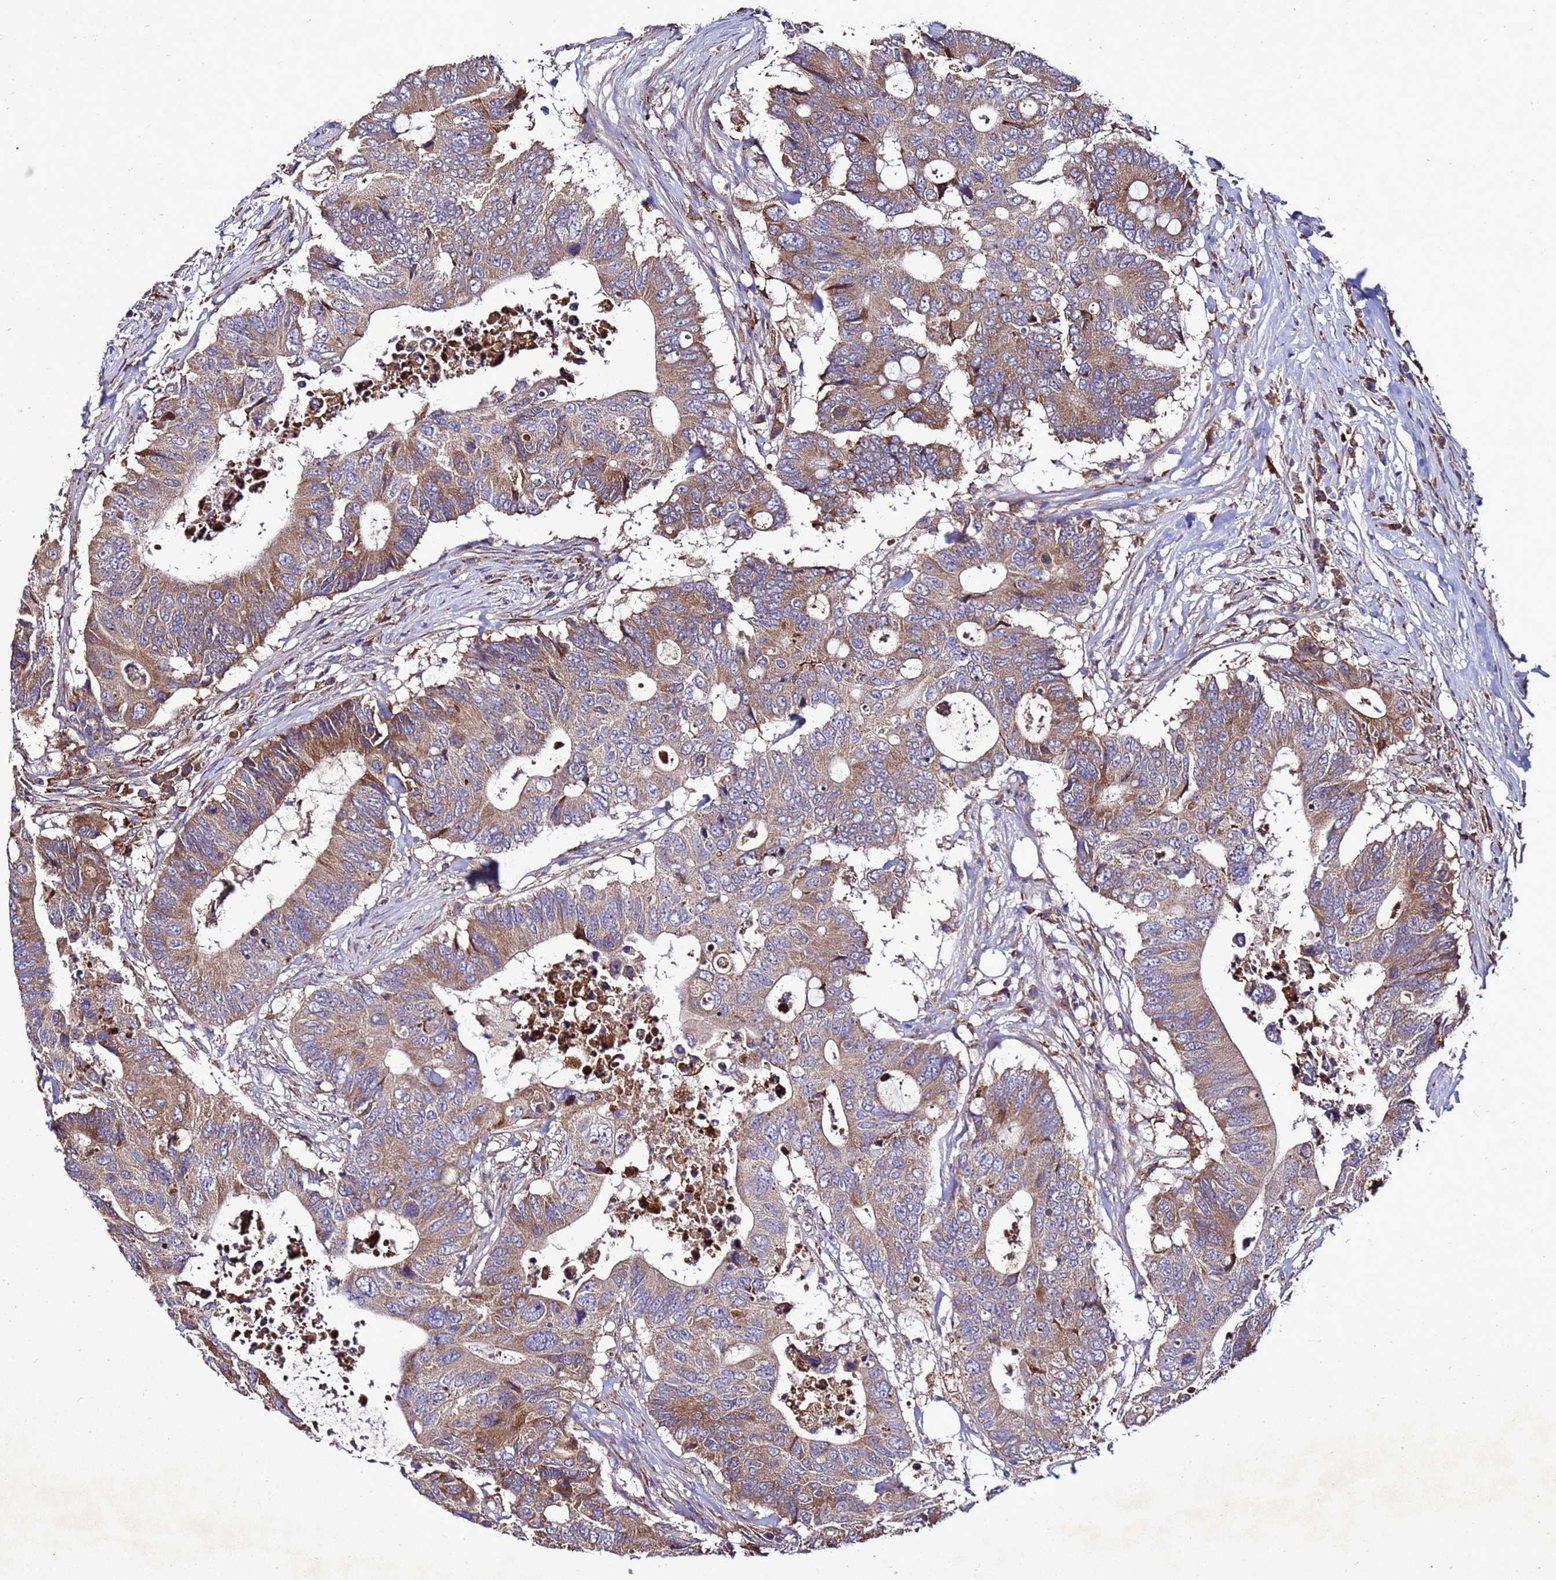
{"staining": {"intensity": "moderate", "quantity": "25%-75%", "location": "cytoplasmic/membranous"}, "tissue": "colorectal cancer", "cell_type": "Tumor cells", "image_type": "cancer", "snomed": [{"axis": "morphology", "description": "Adenocarcinoma, NOS"}, {"axis": "topography", "description": "Colon"}], "caption": "DAB immunohistochemical staining of adenocarcinoma (colorectal) exhibits moderate cytoplasmic/membranous protein expression in approximately 25%-75% of tumor cells.", "gene": "ANTKMT", "patient": {"sex": "male", "age": 71}}